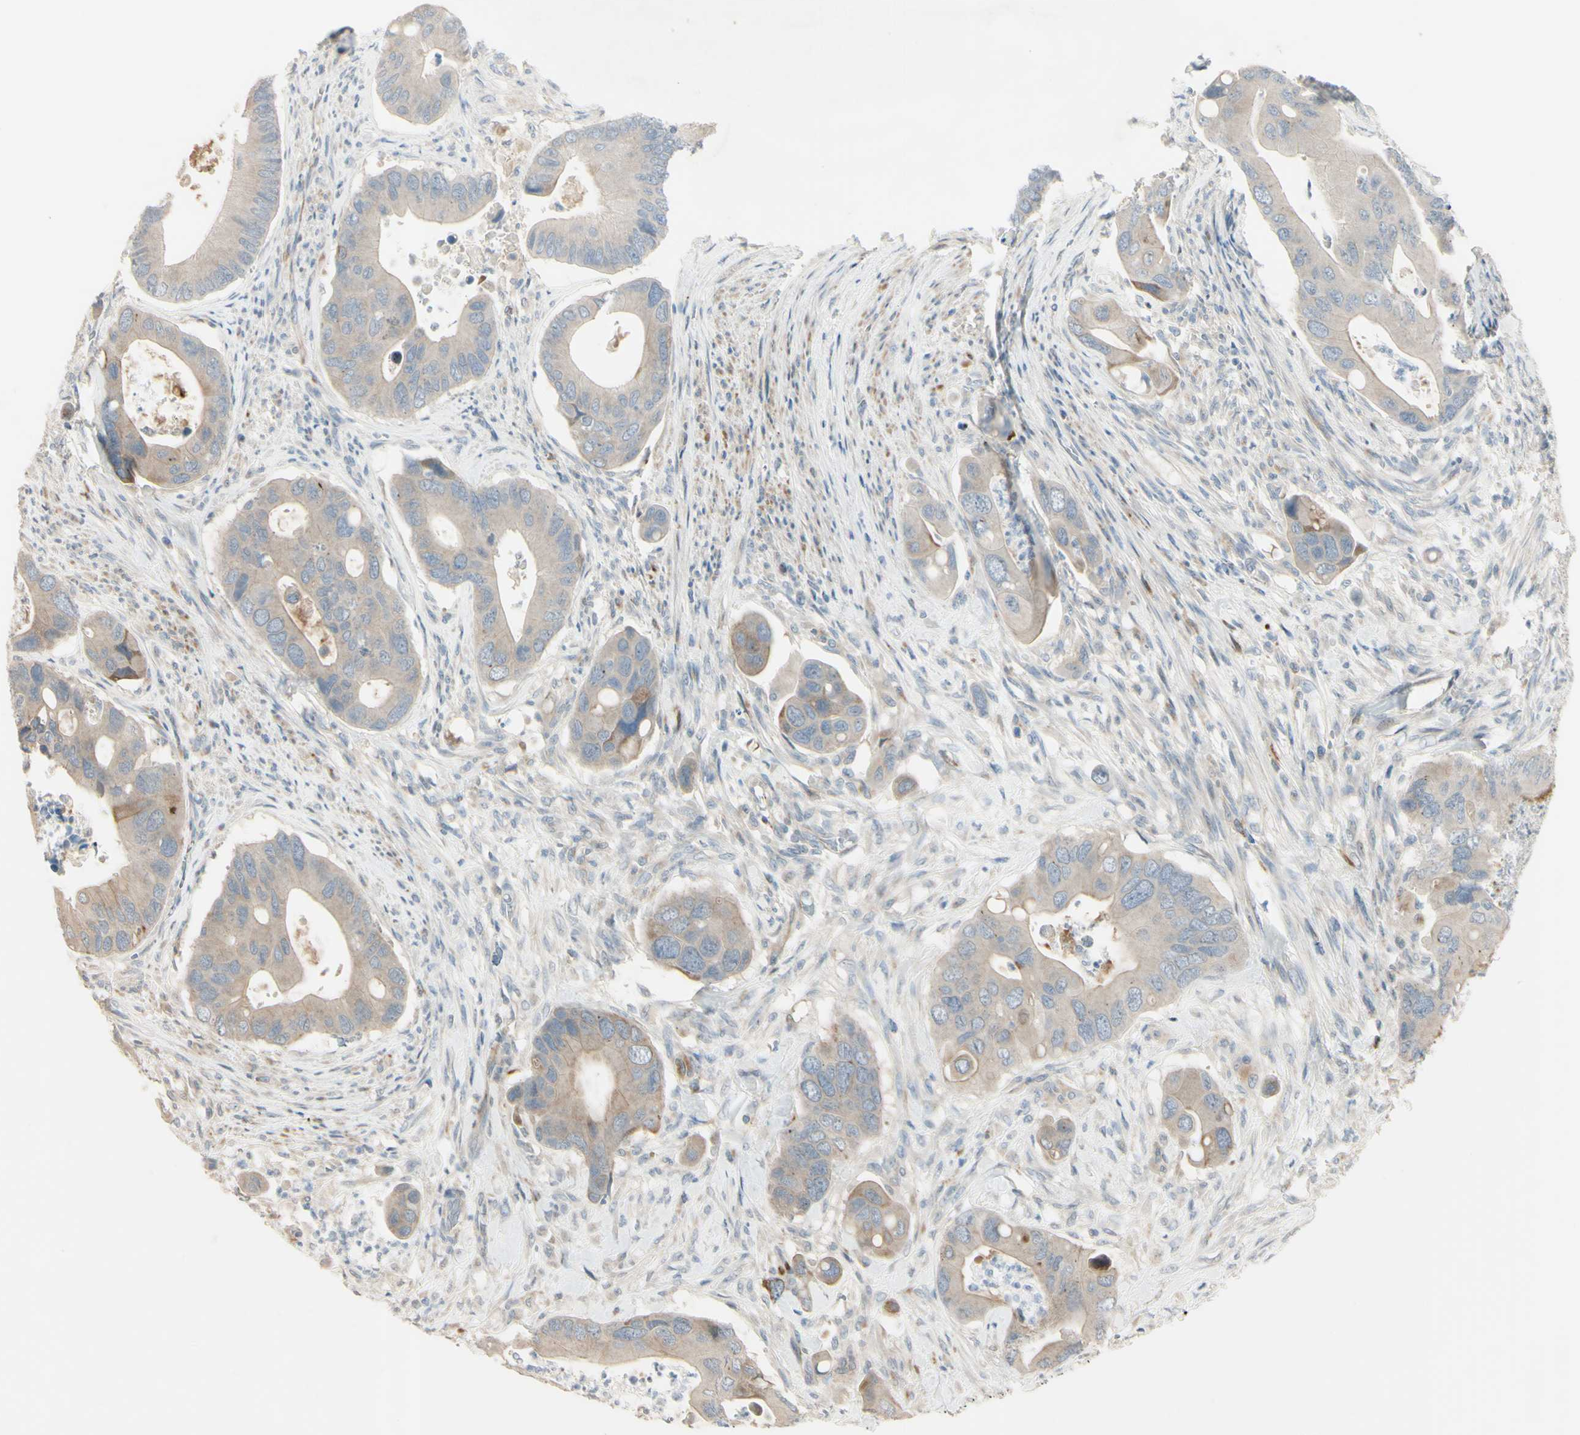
{"staining": {"intensity": "weak", "quantity": ">75%", "location": "cytoplasmic/membranous"}, "tissue": "colorectal cancer", "cell_type": "Tumor cells", "image_type": "cancer", "snomed": [{"axis": "morphology", "description": "Adenocarcinoma, NOS"}, {"axis": "topography", "description": "Rectum"}], "caption": "Tumor cells show low levels of weak cytoplasmic/membranous staining in approximately >75% of cells in colorectal cancer. The staining was performed using DAB (3,3'-diaminobenzidine), with brown indicating positive protein expression. Nuclei are stained blue with hematoxylin.", "gene": "NDFIP1", "patient": {"sex": "female", "age": 57}}